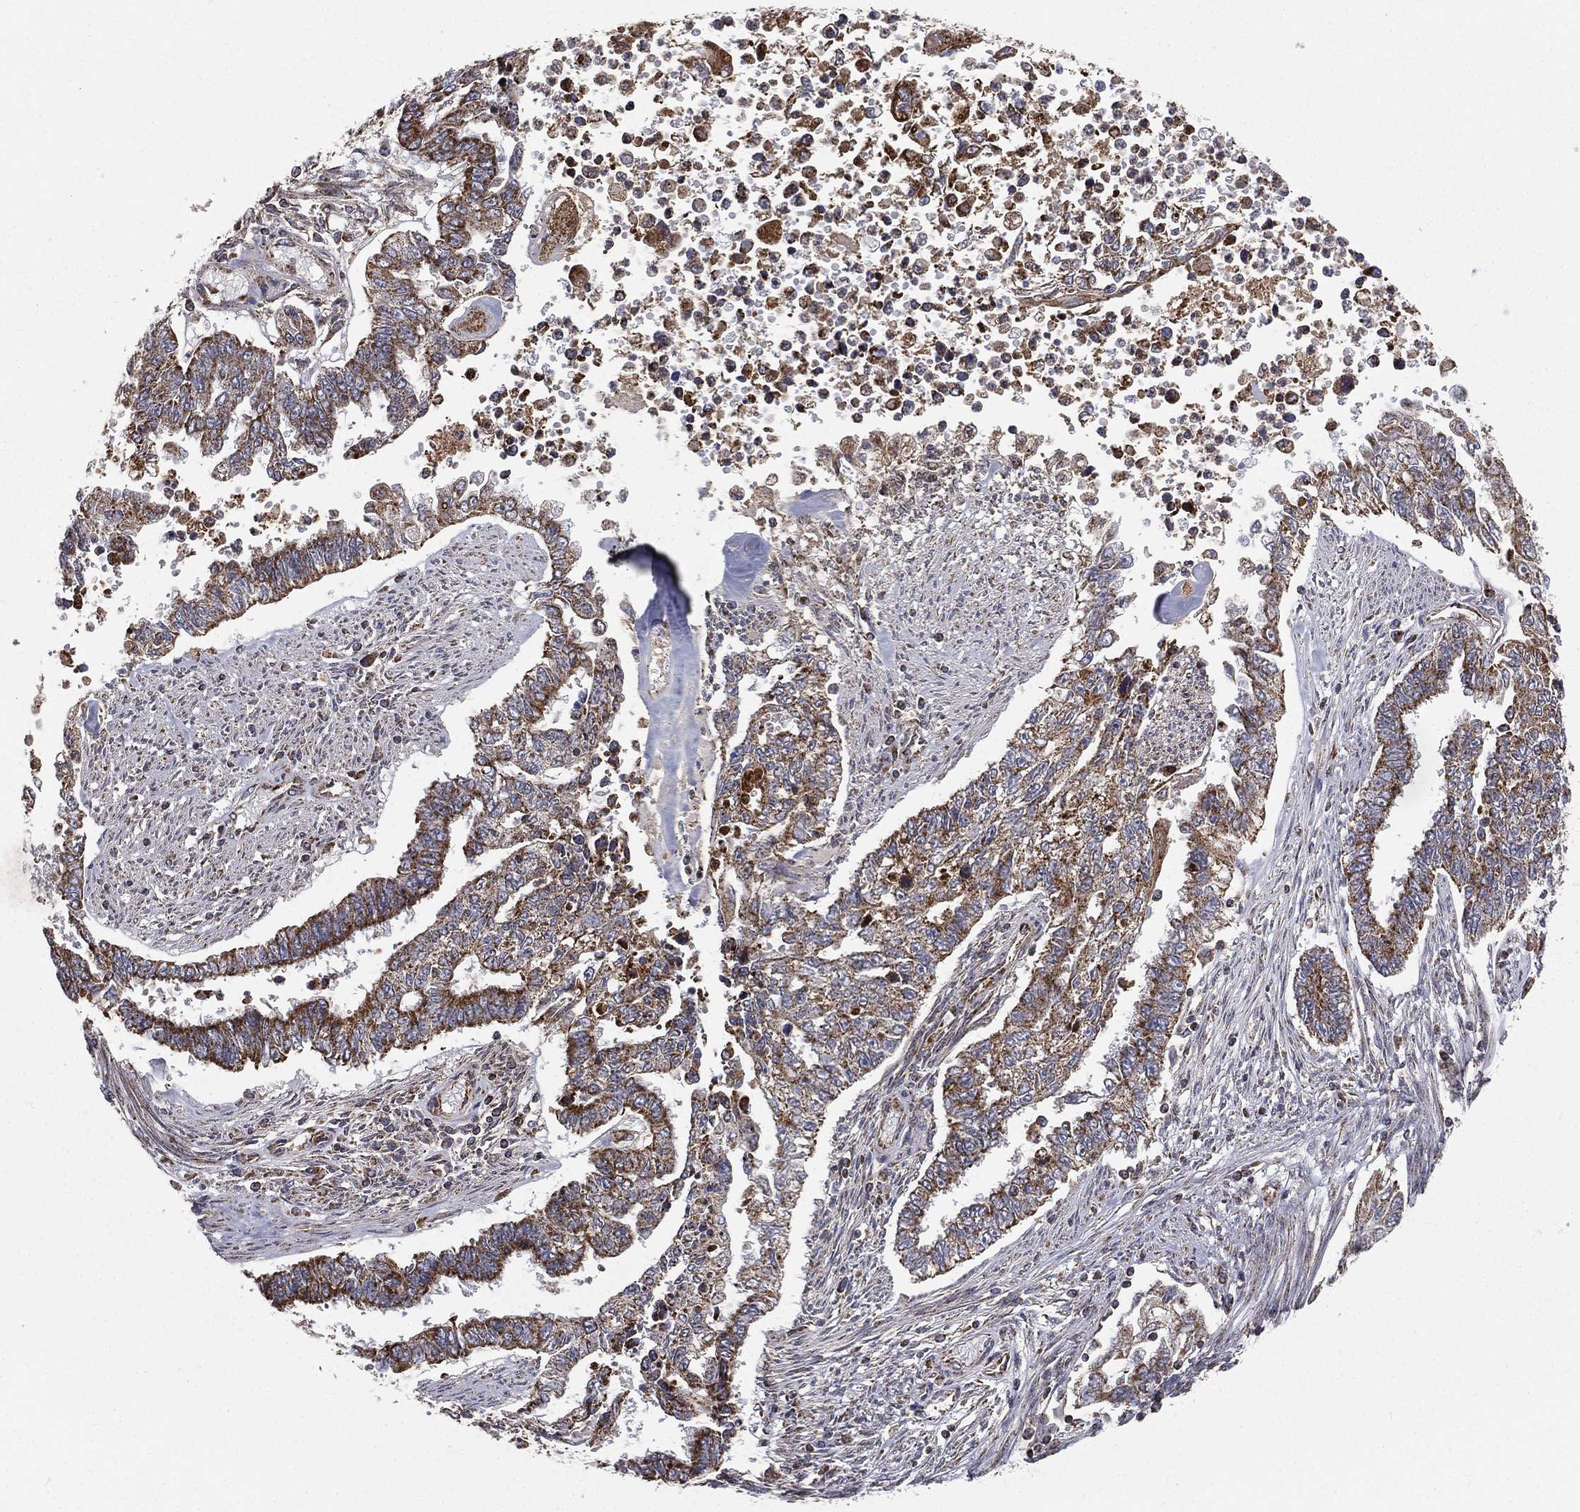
{"staining": {"intensity": "strong", "quantity": "25%-75%", "location": "cytoplasmic/membranous"}, "tissue": "endometrial cancer", "cell_type": "Tumor cells", "image_type": "cancer", "snomed": [{"axis": "morphology", "description": "Adenocarcinoma, NOS"}, {"axis": "topography", "description": "Uterus"}], "caption": "An immunohistochemistry (IHC) micrograph of neoplastic tissue is shown. Protein staining in brown highlights strong cytoplasmic/membranous positivity in endometrial cancer within tumor cells. The staining was performed using DAB (3,3'-diaminobenzidine) to visualize the protein expression in brown, while the nuclei were stained in blue with hematoxylin (Magnification: 20x).", "gene": "RIN3", "patient": {"sex": "female", "age": 59}}